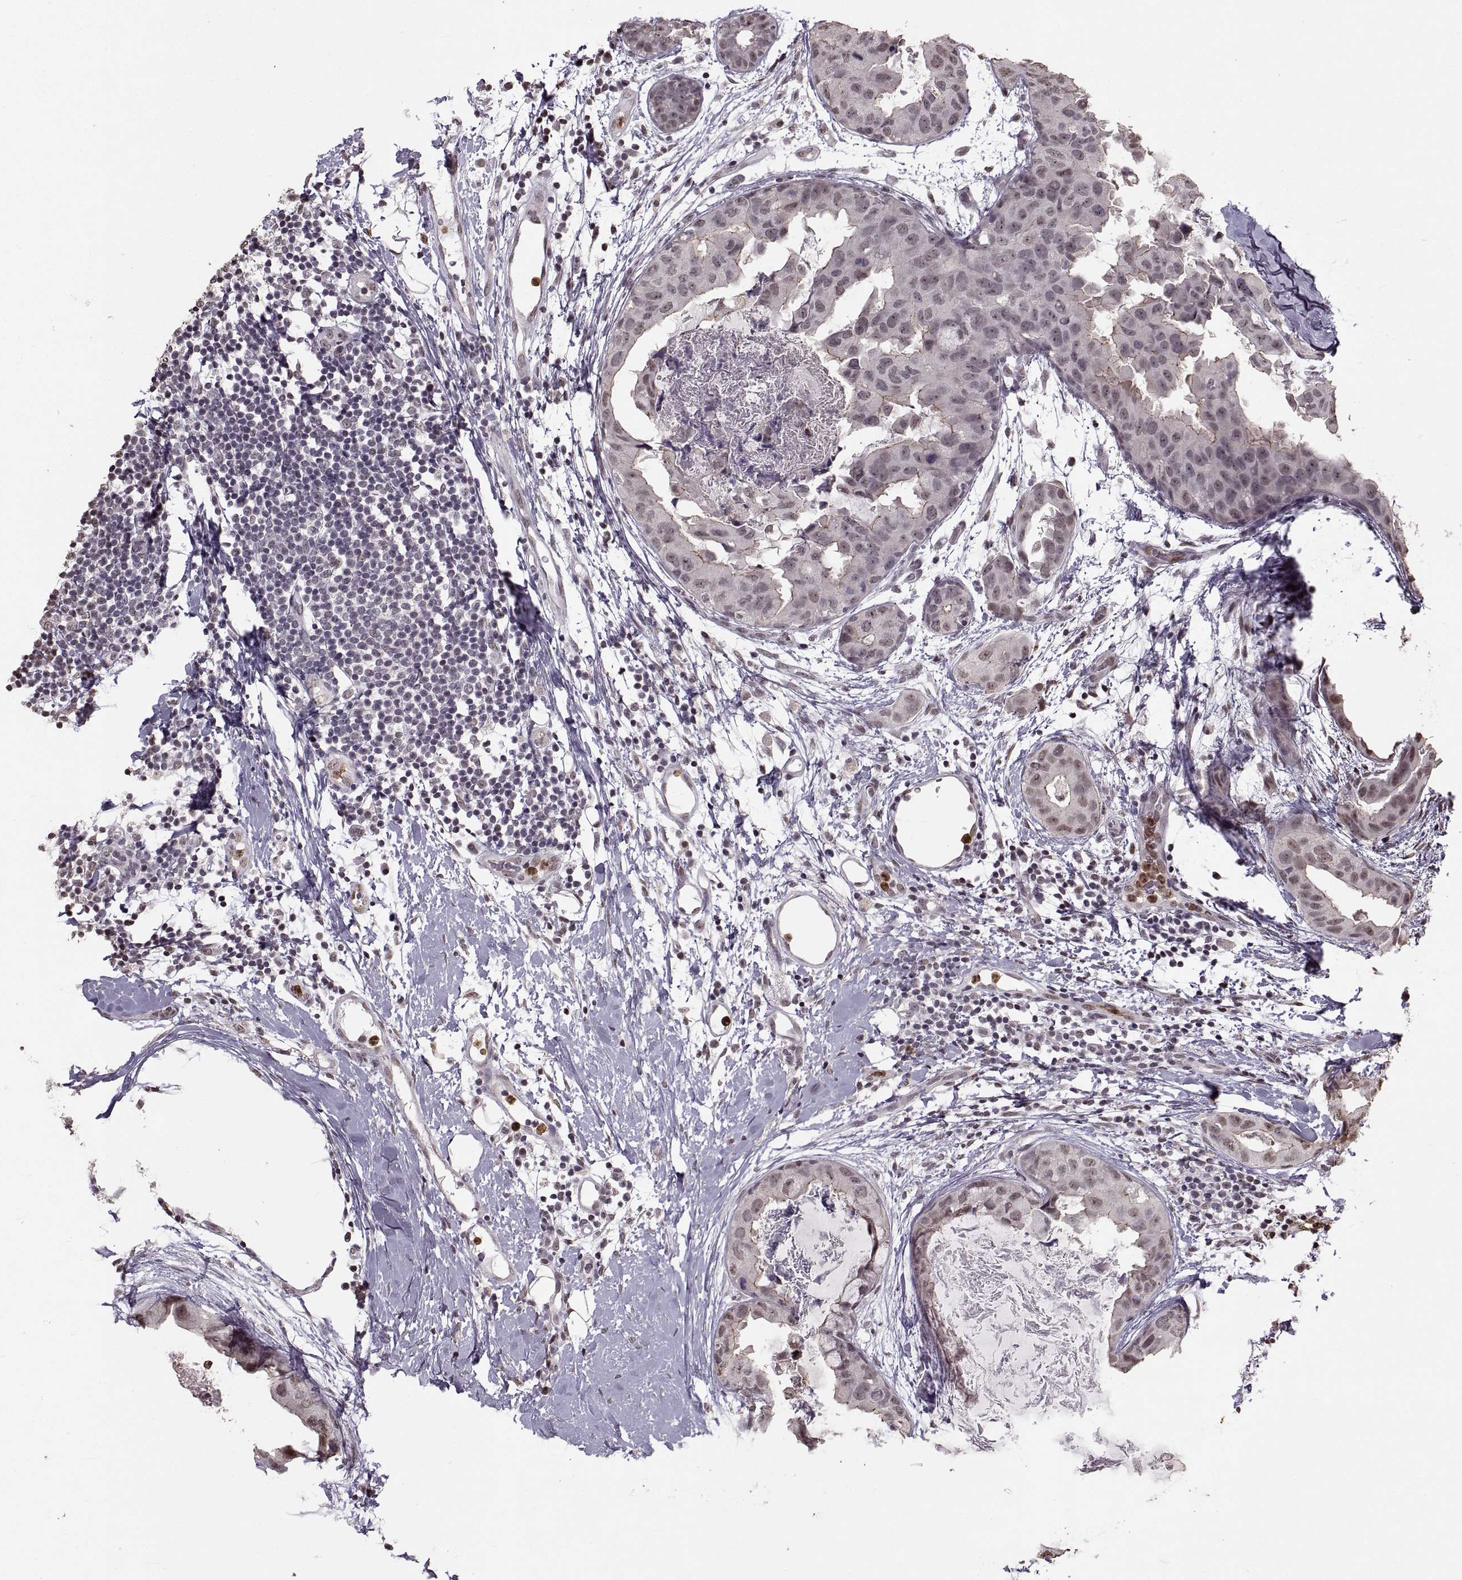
{"staining": {"intensity": "negative", "quantity": "none", "location": "none"}, "tissue": "breast cancer", "cell_type": "Tumor cells", "image_type": "cancer", "snomed": [{"axis": "morphology", "description": "Normal tissue, NOS"}, {"axis": "morphology", "description": "Duct carcinoma"}, {"axis": "topography", "description": "Breast"}], "caption": "Tumor cells are negative for protein expression in human breast intraductal carcinoma.", "gene": "PALS1", "patient": {"sex": "female", "age": 40}}